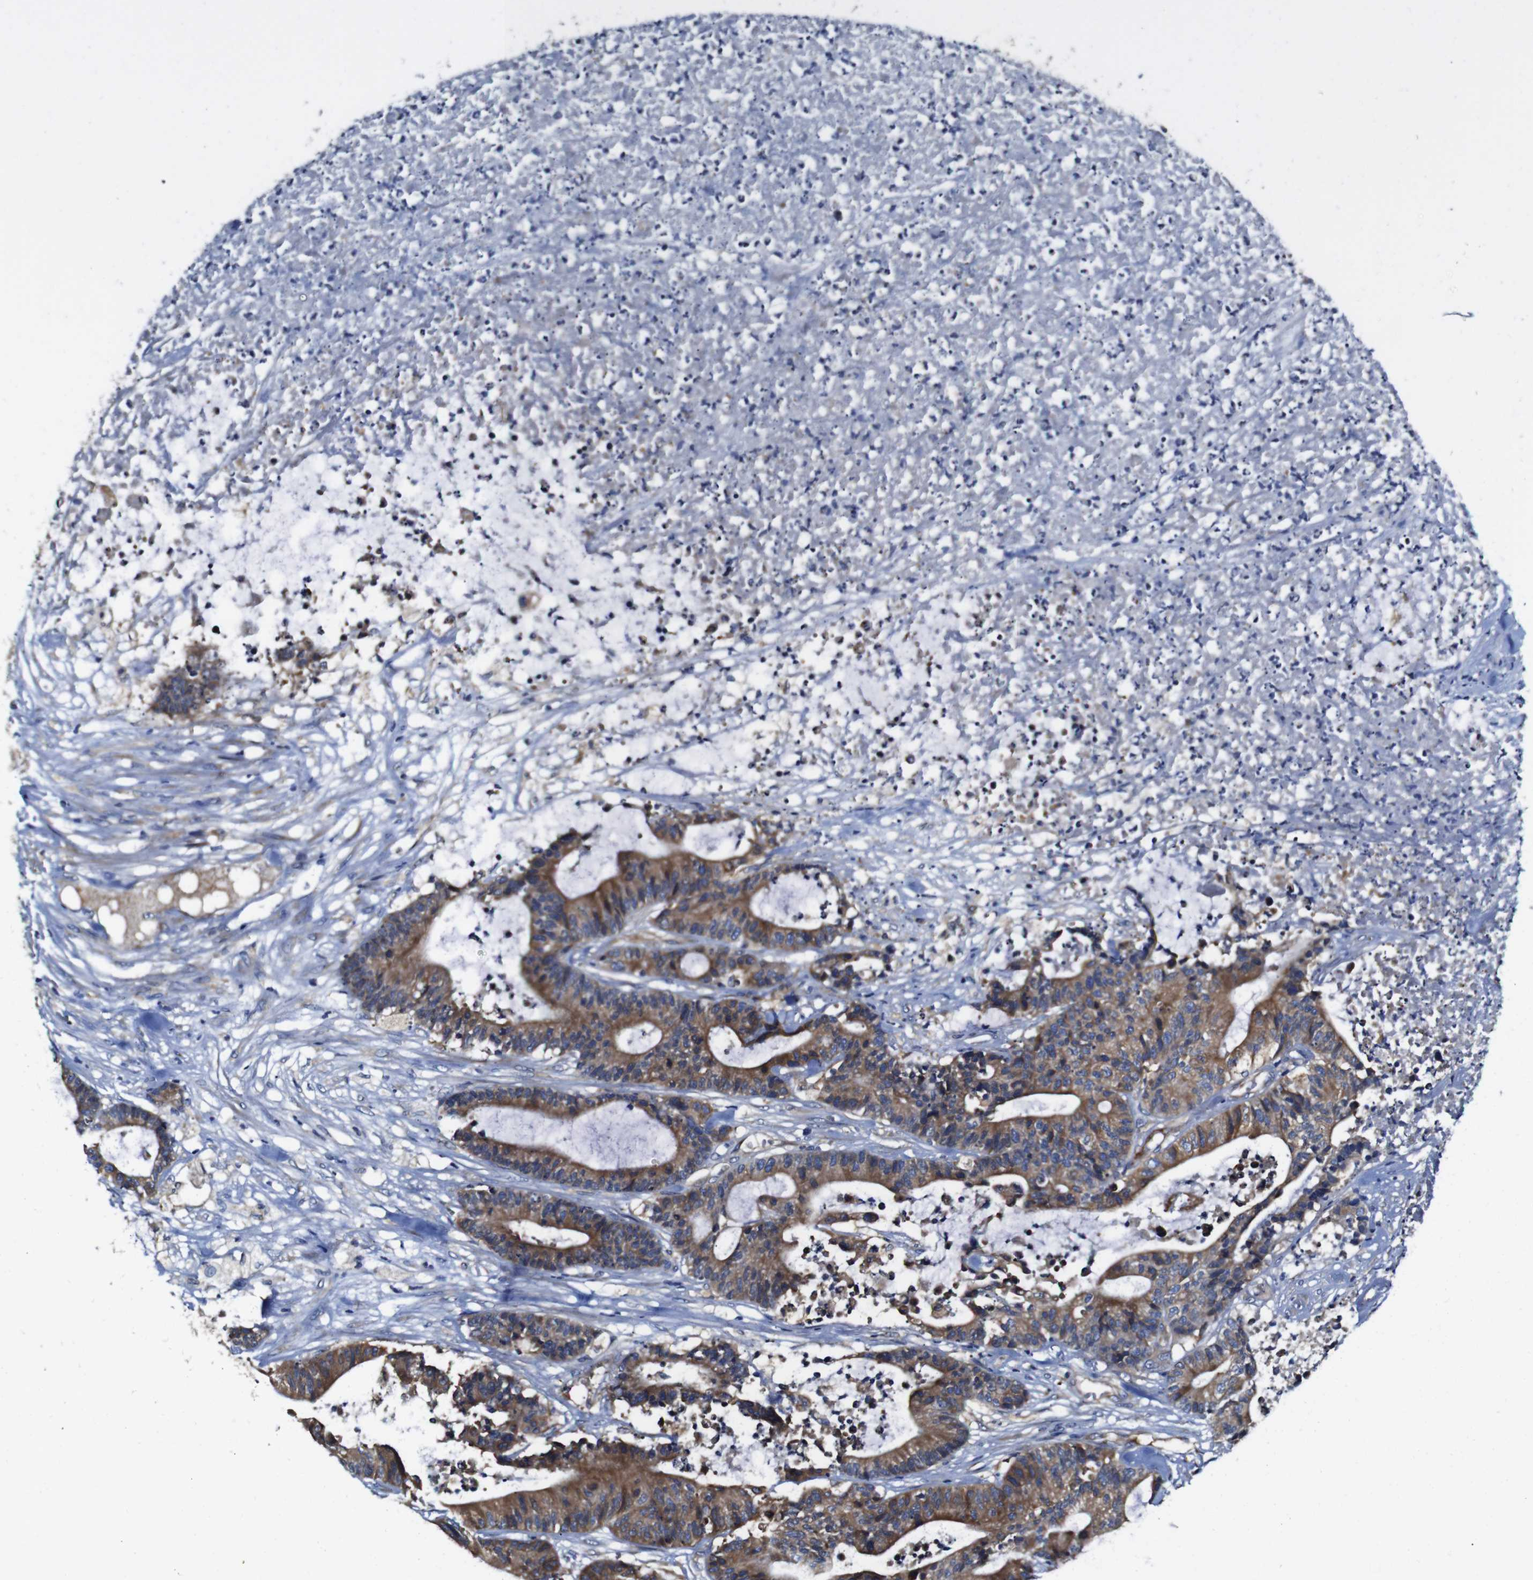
{"staining": {"intensity": "moderate", "quantity": ">75%", "location": "cytoplasmic/membranous"}, "tissue": "colorectal cancer", "cell_type": "Tumor cells", "image_type": "cancer", "snomed": [{"axis": "morphology", "description": "Adenocarcinoma, NOS"}, {"axis": "topography", "description": "Colon"}], "caption": "Adenocarcinoma (colorectal) tissue exhibits moderate cytoplasmic/membranous staining in approximately >75% of tumor cells", "gene": "CLCC1", "patient": {"sex": "female", "age": 84}}